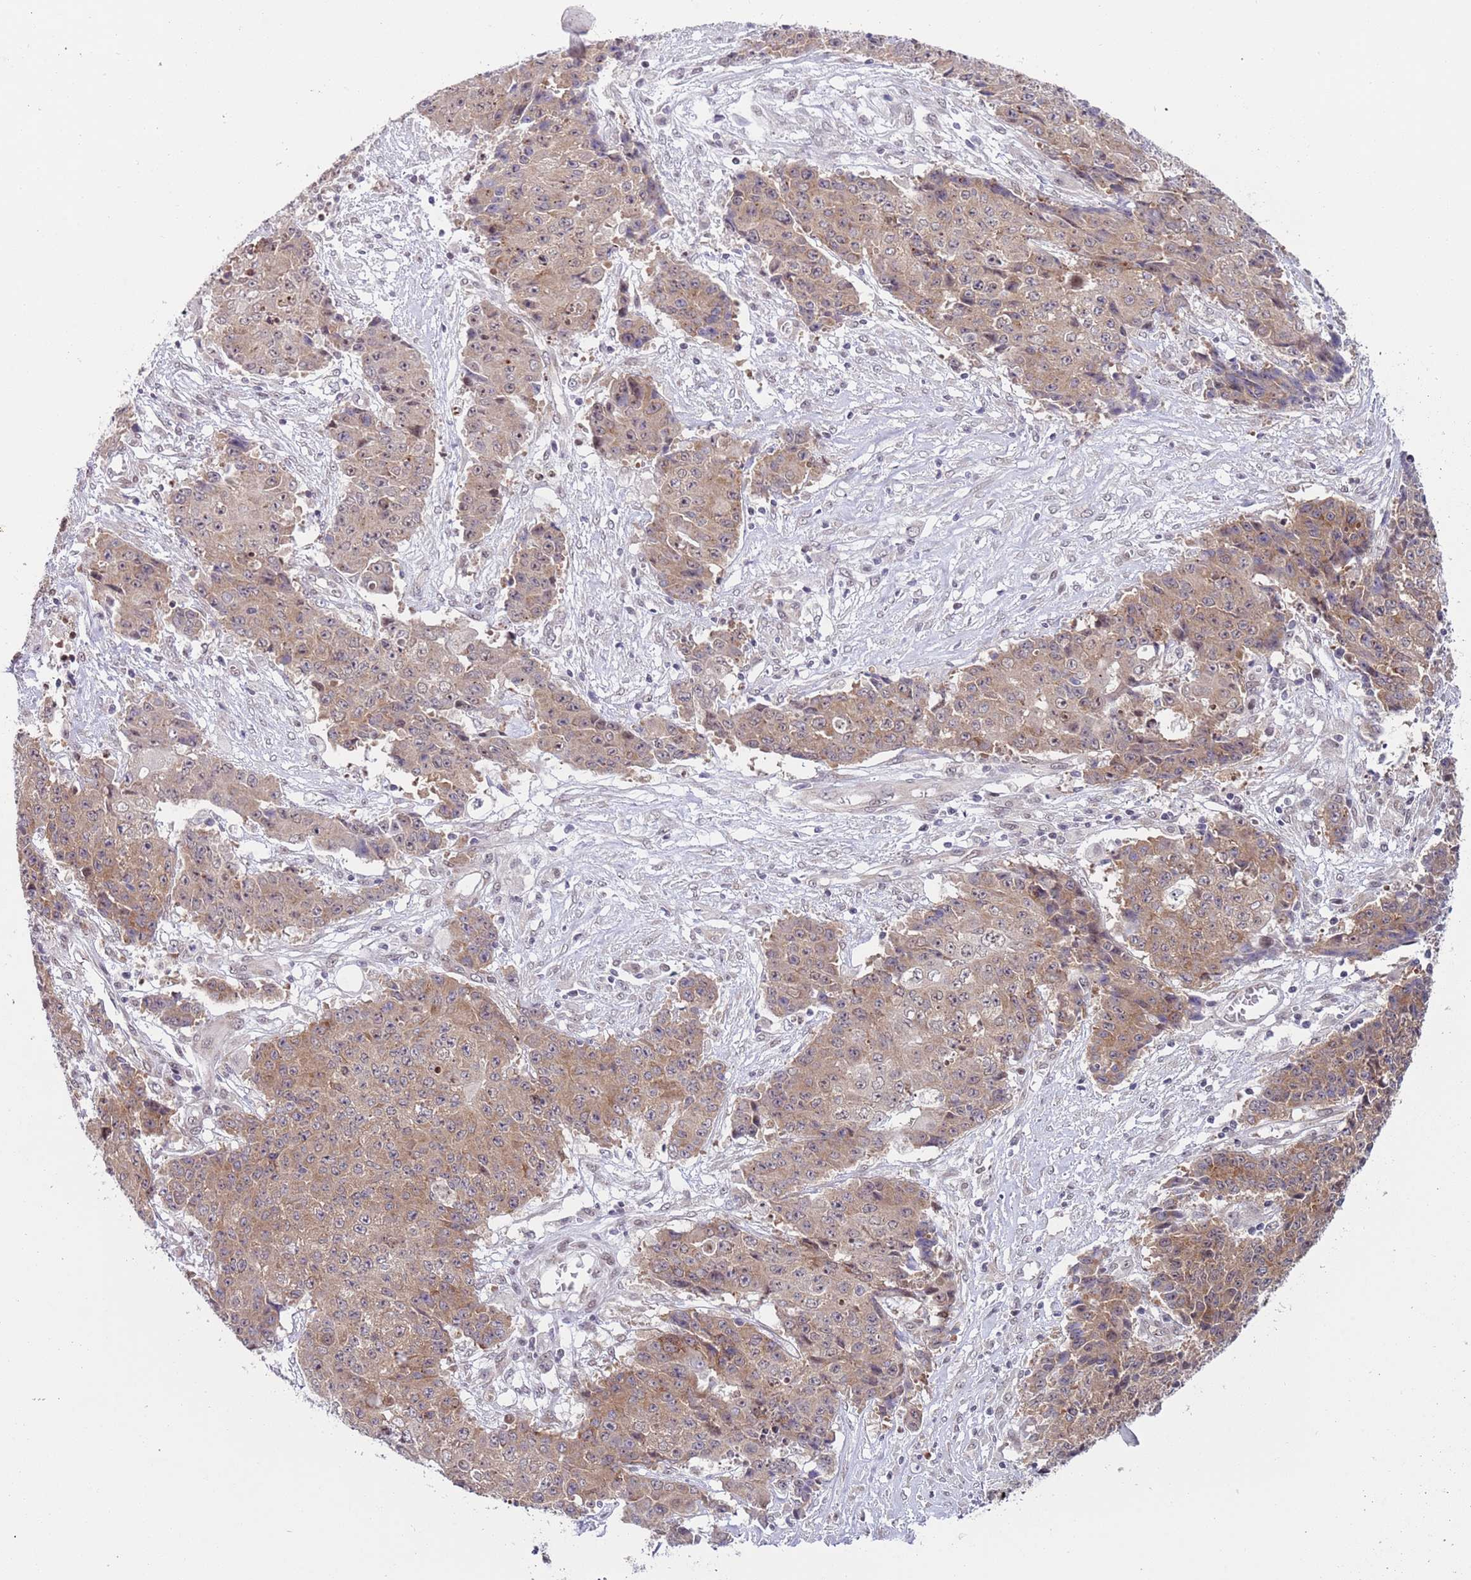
{"staining": {"intensity": "weak", "quantity": ">75%", "location": "cytoplasmic/membranous,nuclear"}, "tissue": "ovarian cancer", "cell_type": "Tumor cells", "image_type": "cancer", "snomed": [{"axis": "morphology", "description": "Carcinoma, endometroid"}, {"axis": "topography", "description": "Ovary"}], "caption": "About >75% of tumor cells in ovarian endometroid carcinoma show weak cytoplasmic/membranous and nuclear protein positivity as visualized by brown immunohistochemical staining.", "gene": "SLC25A32", "patient": {"sex": "female", "age": 42}}